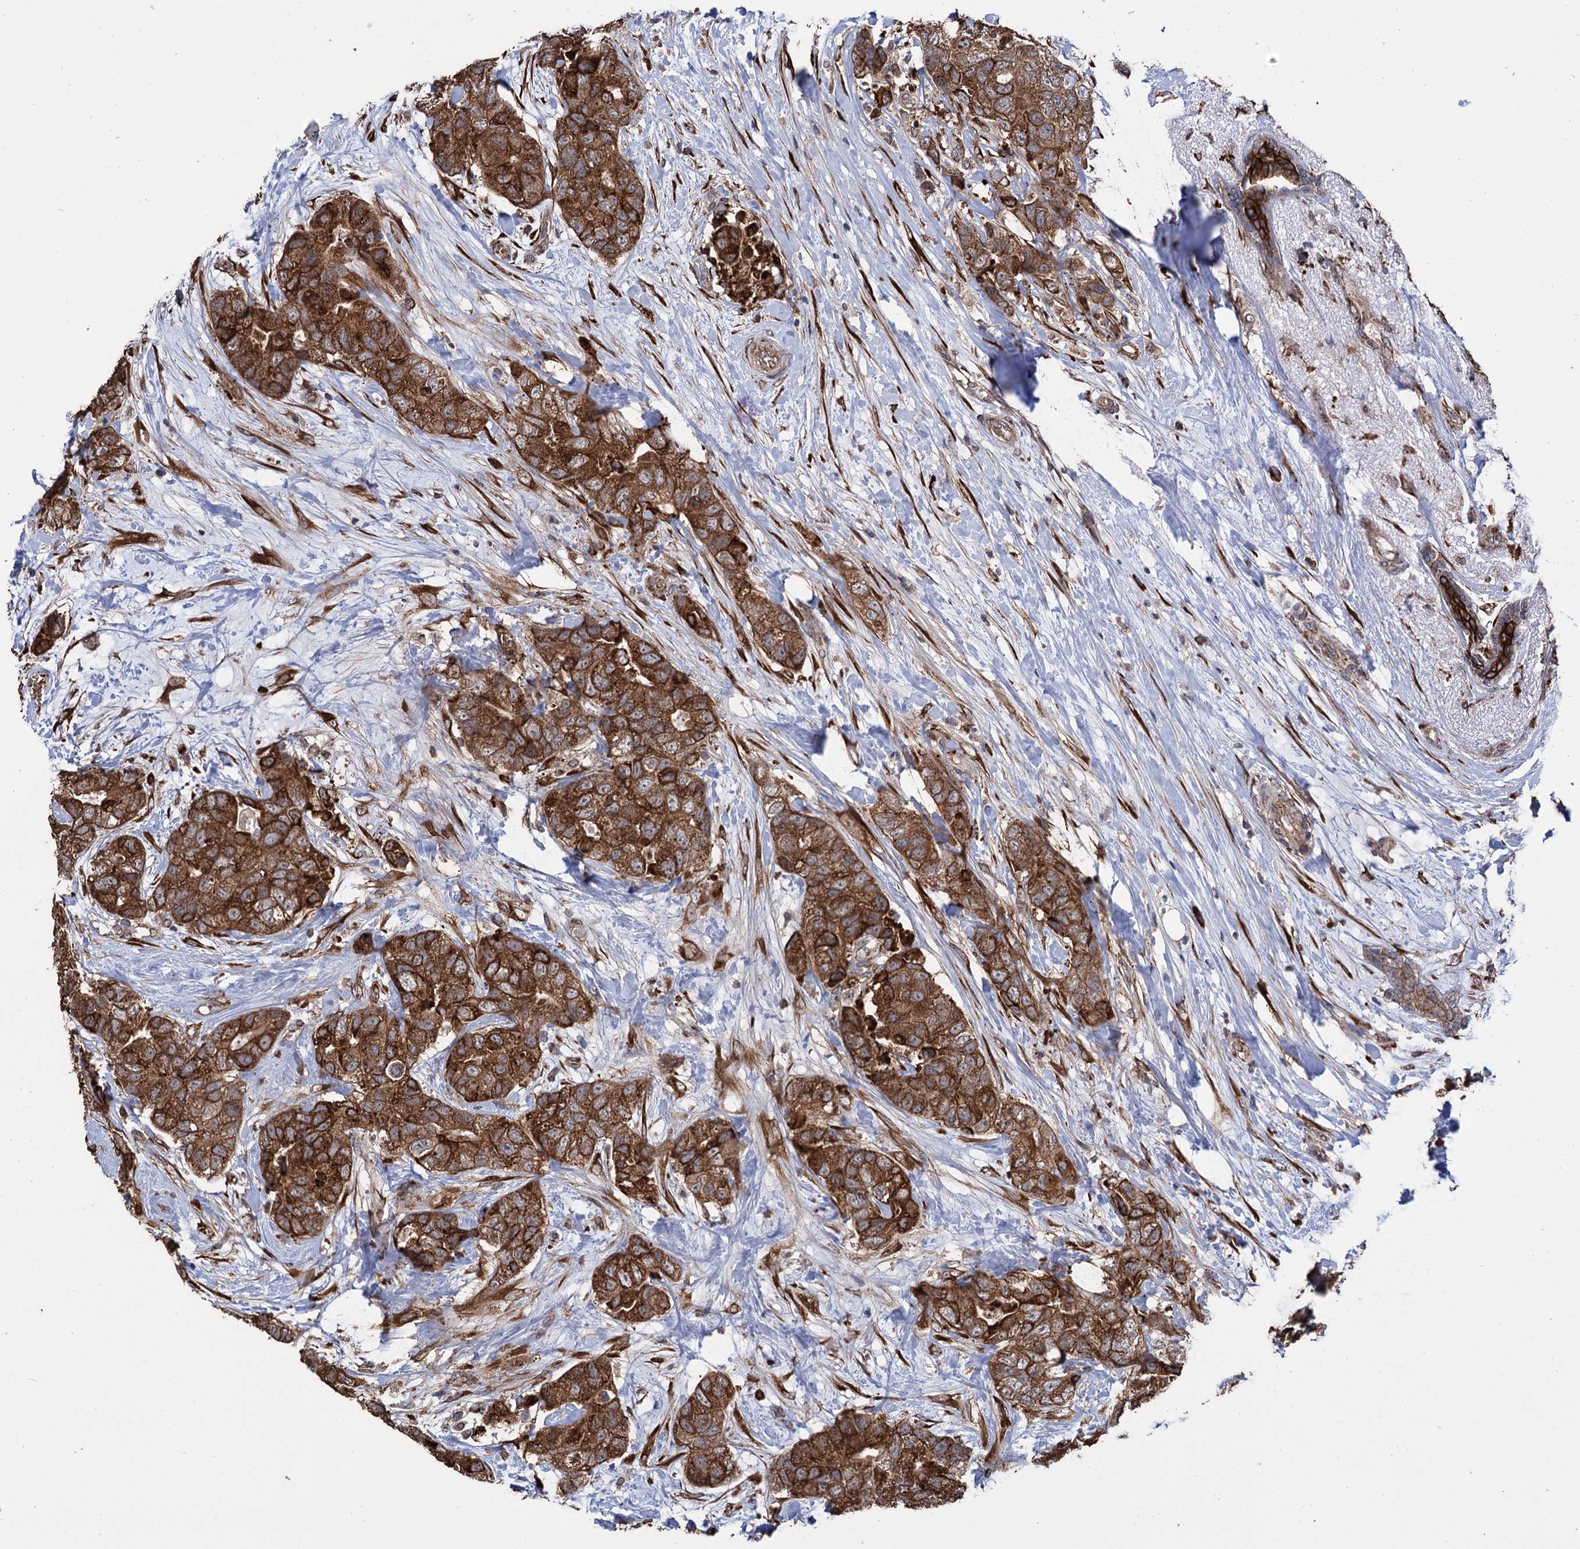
{"staining": {"intensity": "strong", "quantity": ">75%", "location": "cytoplasmic/membranous"}, "tissue": "breast cancer", "cell_type": "Tumor cells", "image_type": "cancer", "snomed": [{"axis": "morphology", "description": "Duct carcinoma"}, {"axis": "topography", "description": "Breast"}], "caption": "Protein staining reveals strong cytoplasmic/membranous expression in about >75% of tumor cells in breast intraductal carcinoma. The protein is stained brown, and the nuclei are stained in blue (DAB IHC with brightfield microscopy, high magnification).", "gene": "CDAN1", "patient": {"sex": "female", "age": 62}}